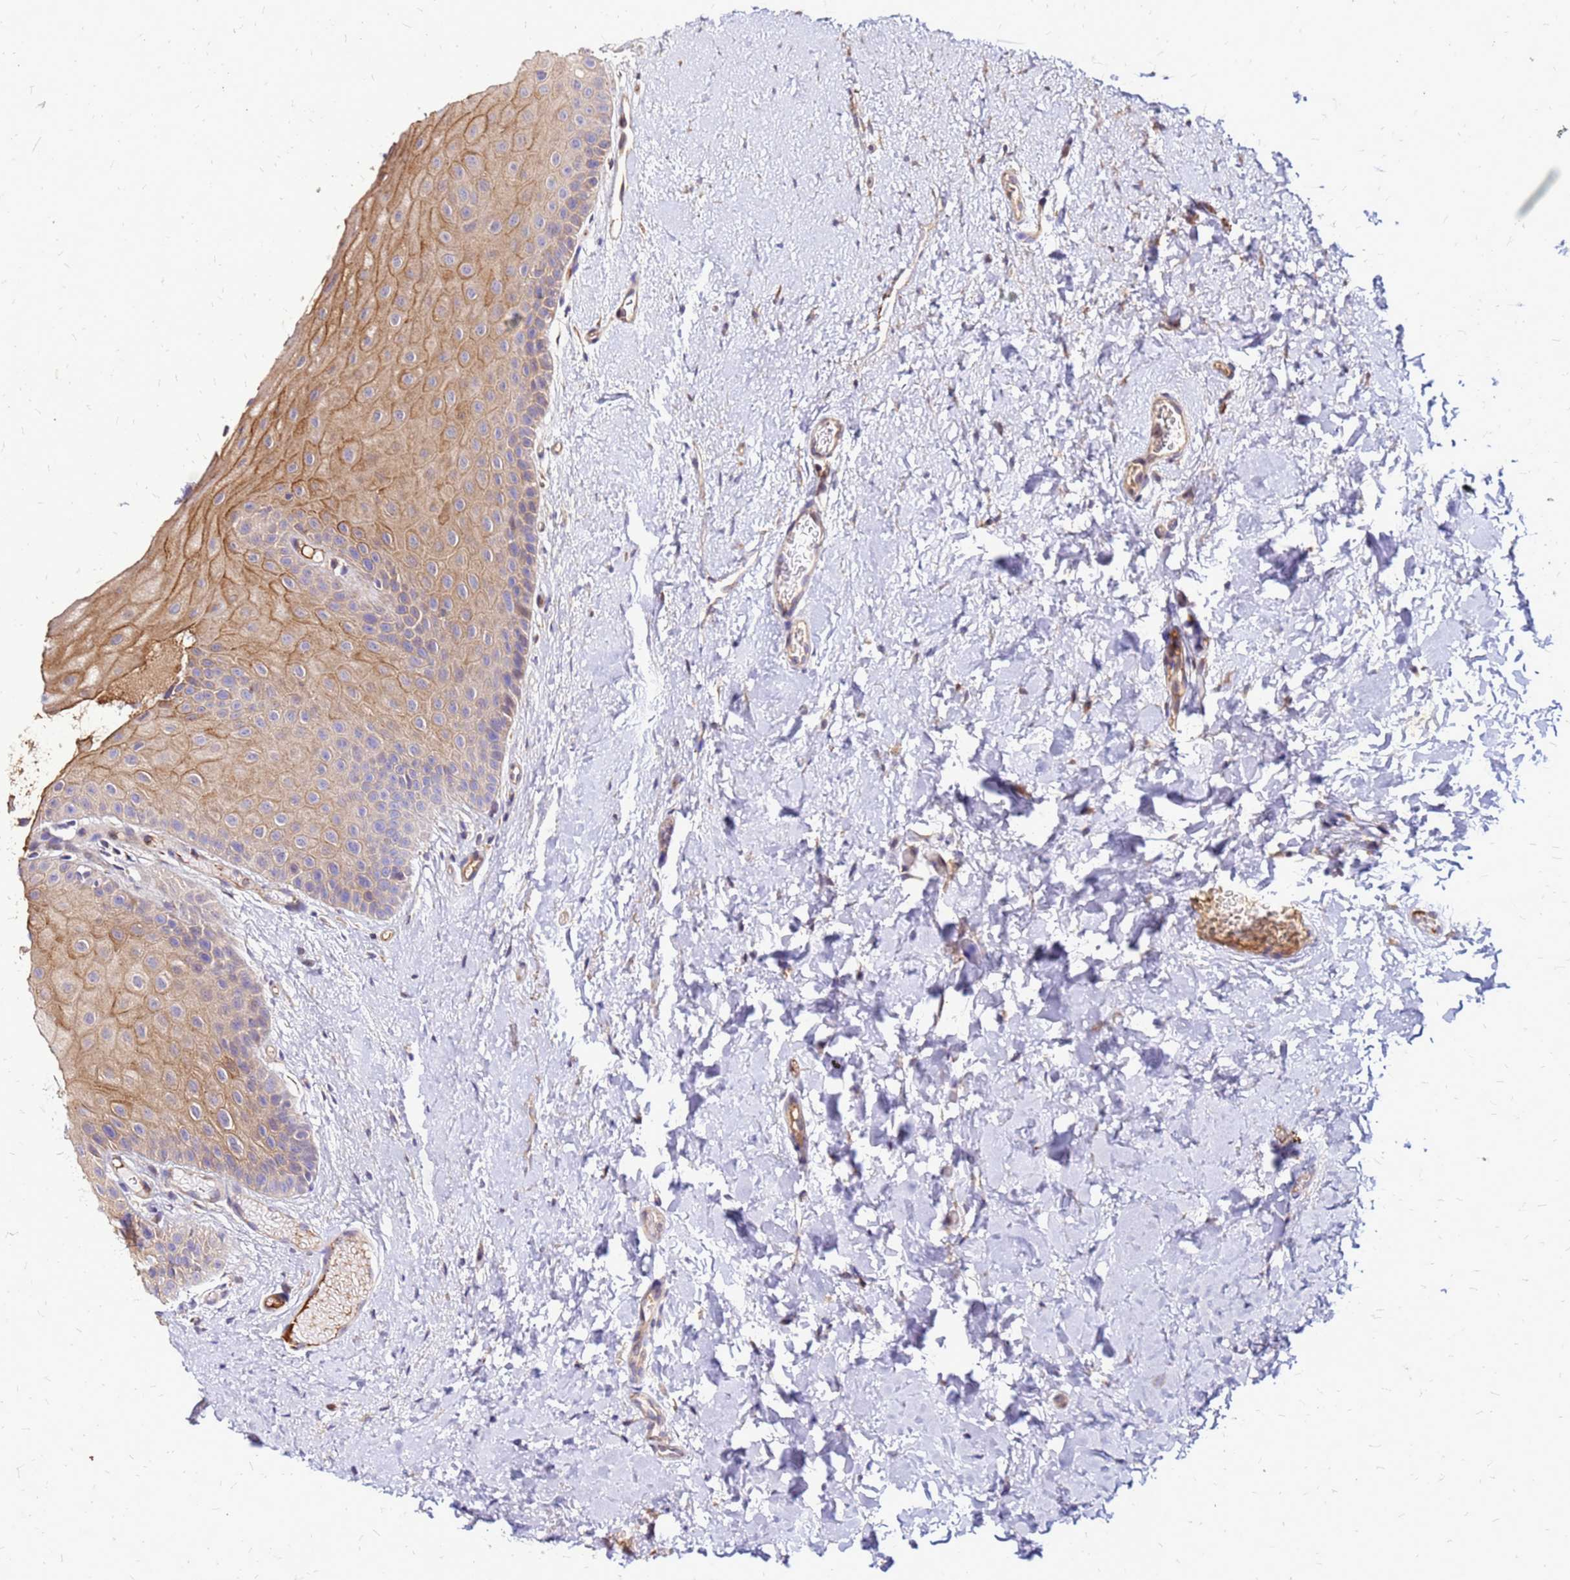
{"staining": {"intensity": "moderate", "quantity": "25%-75%", "location": "cytoplasmic/membranous"}, "tissue": "oral mucosa", "cell_type": "Squamous epithelial cells", "image_type": "normal", "snomed": [{"axis": "morphology", "description": "Normal tissue, NOS"}, {"axis": "topography", "description": "Oral tissue"}], "caption": "Immunohistochemical staining of unremarkable oral mucosa reveals moderate cytoplasmic/membranous protein positivity in approximately 25%-75% of squamous epithelial cells.", "gene": "VMO1", "patient": {"sex": "female", "age": 67}}